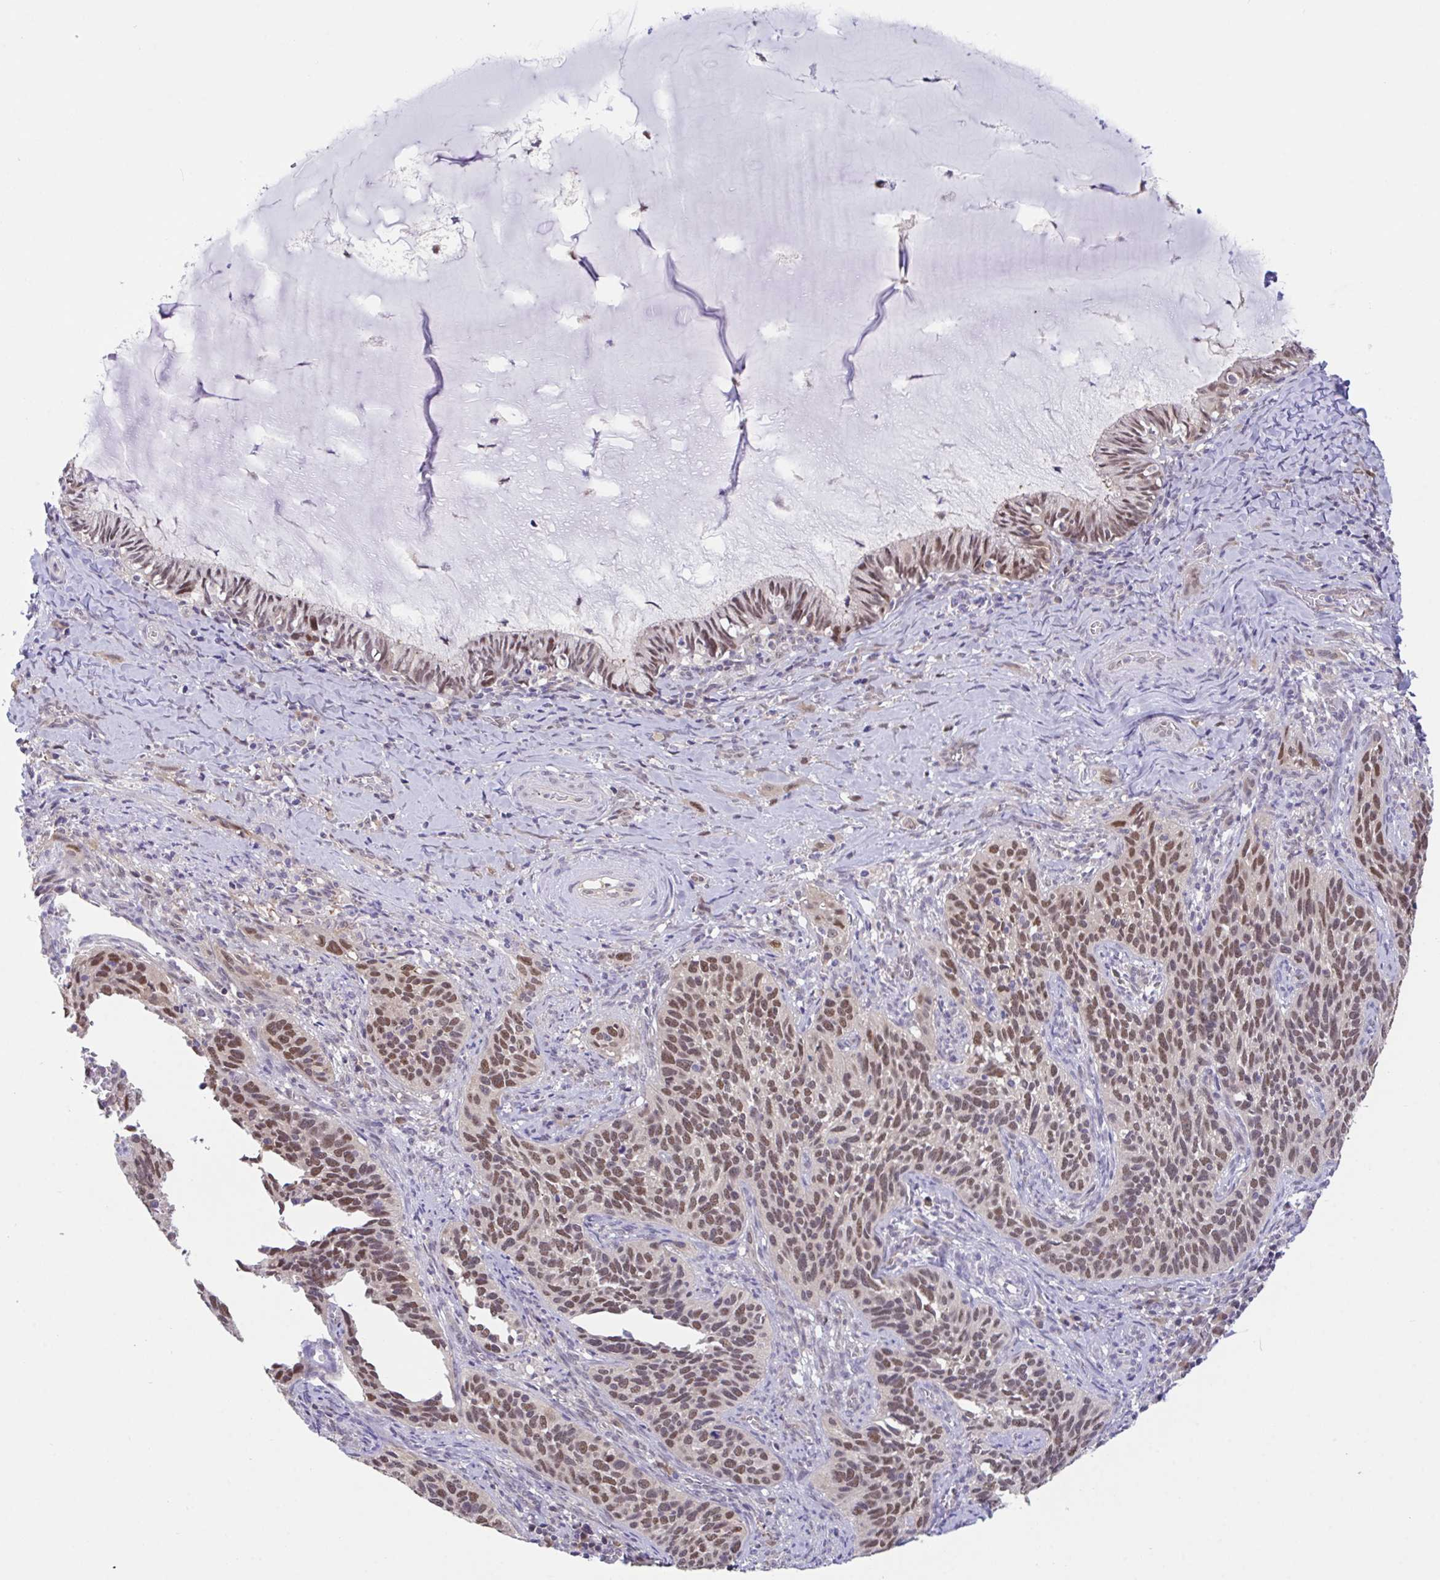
{"staining": {"intensity": "moderate", "quantity": ">75%", "location": "nuclear"}, "tissue": "cervical cancer", "cell_type": "Tumor cells", "image_type": "cancer", "snomed": [{"axis": "morphology", "description": "Squamous cell carcinoma, NOS"}, {"axis": "topography", "description": "Cervix"}], "caption": "Squamous cell carcinoma (cervical) stained with immunohistochemistry displays moderate nuclear expression in about >75% of tumor cells.", "gene": "ZNF444", "patient": {"sex": "female", "age": 51}}